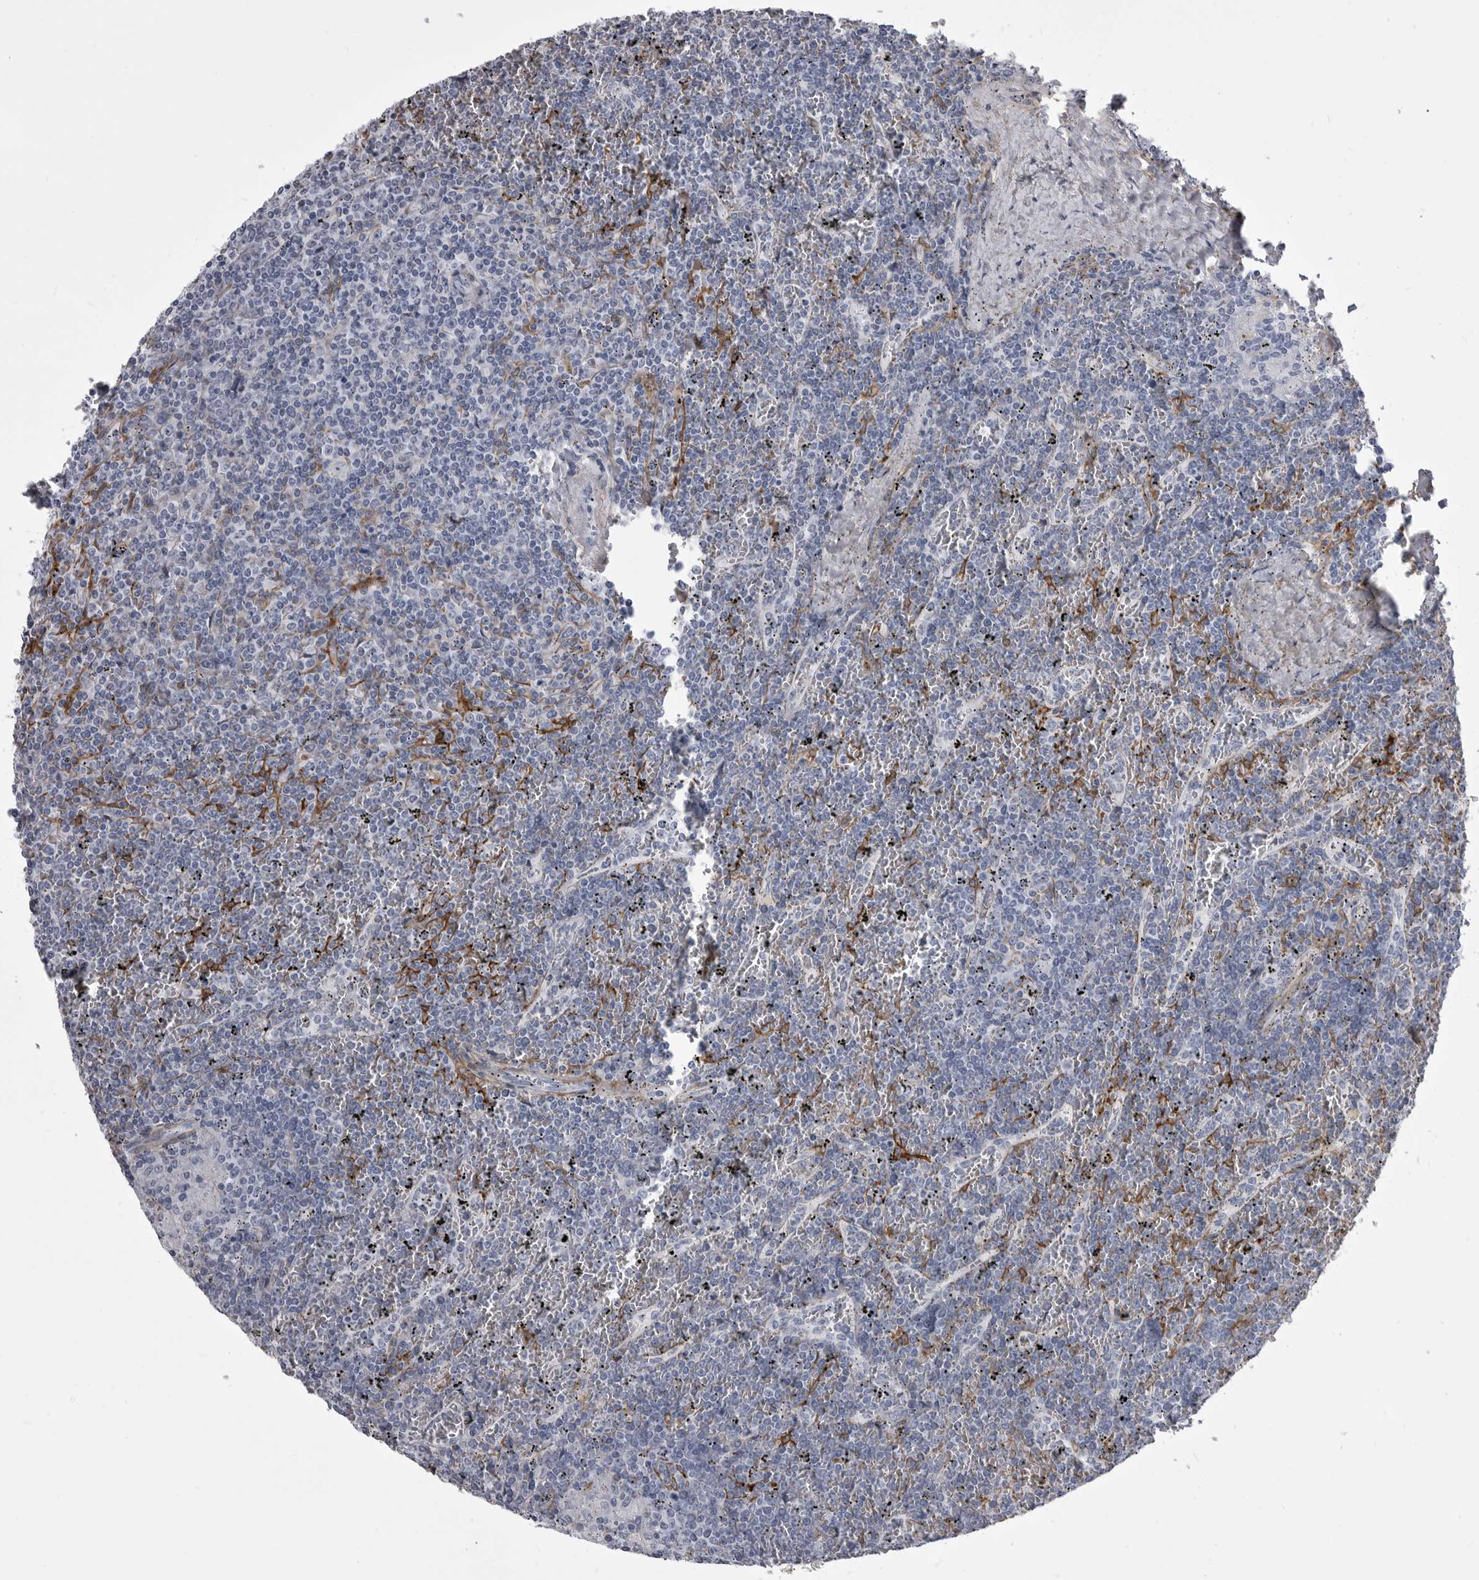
{"staining": {"intensity": "negative", "quantity": "none", "location": "none"}, "tissue": "lymphoma", "cell_type": "Tumor cells", "image_type": "cancer", "snomed": [{"axis": "morphology", "description": "Malignant lymphoma, non-Hodgkin's type, Low grade"}, {"axis": "topography", "description": "Spleen"}], "caption": "Lymphoma stained for a protein using IHC reveals no positivity tumor cells.", "gene": "ANK2", "patient": {"sex": "female", "age": 19}}